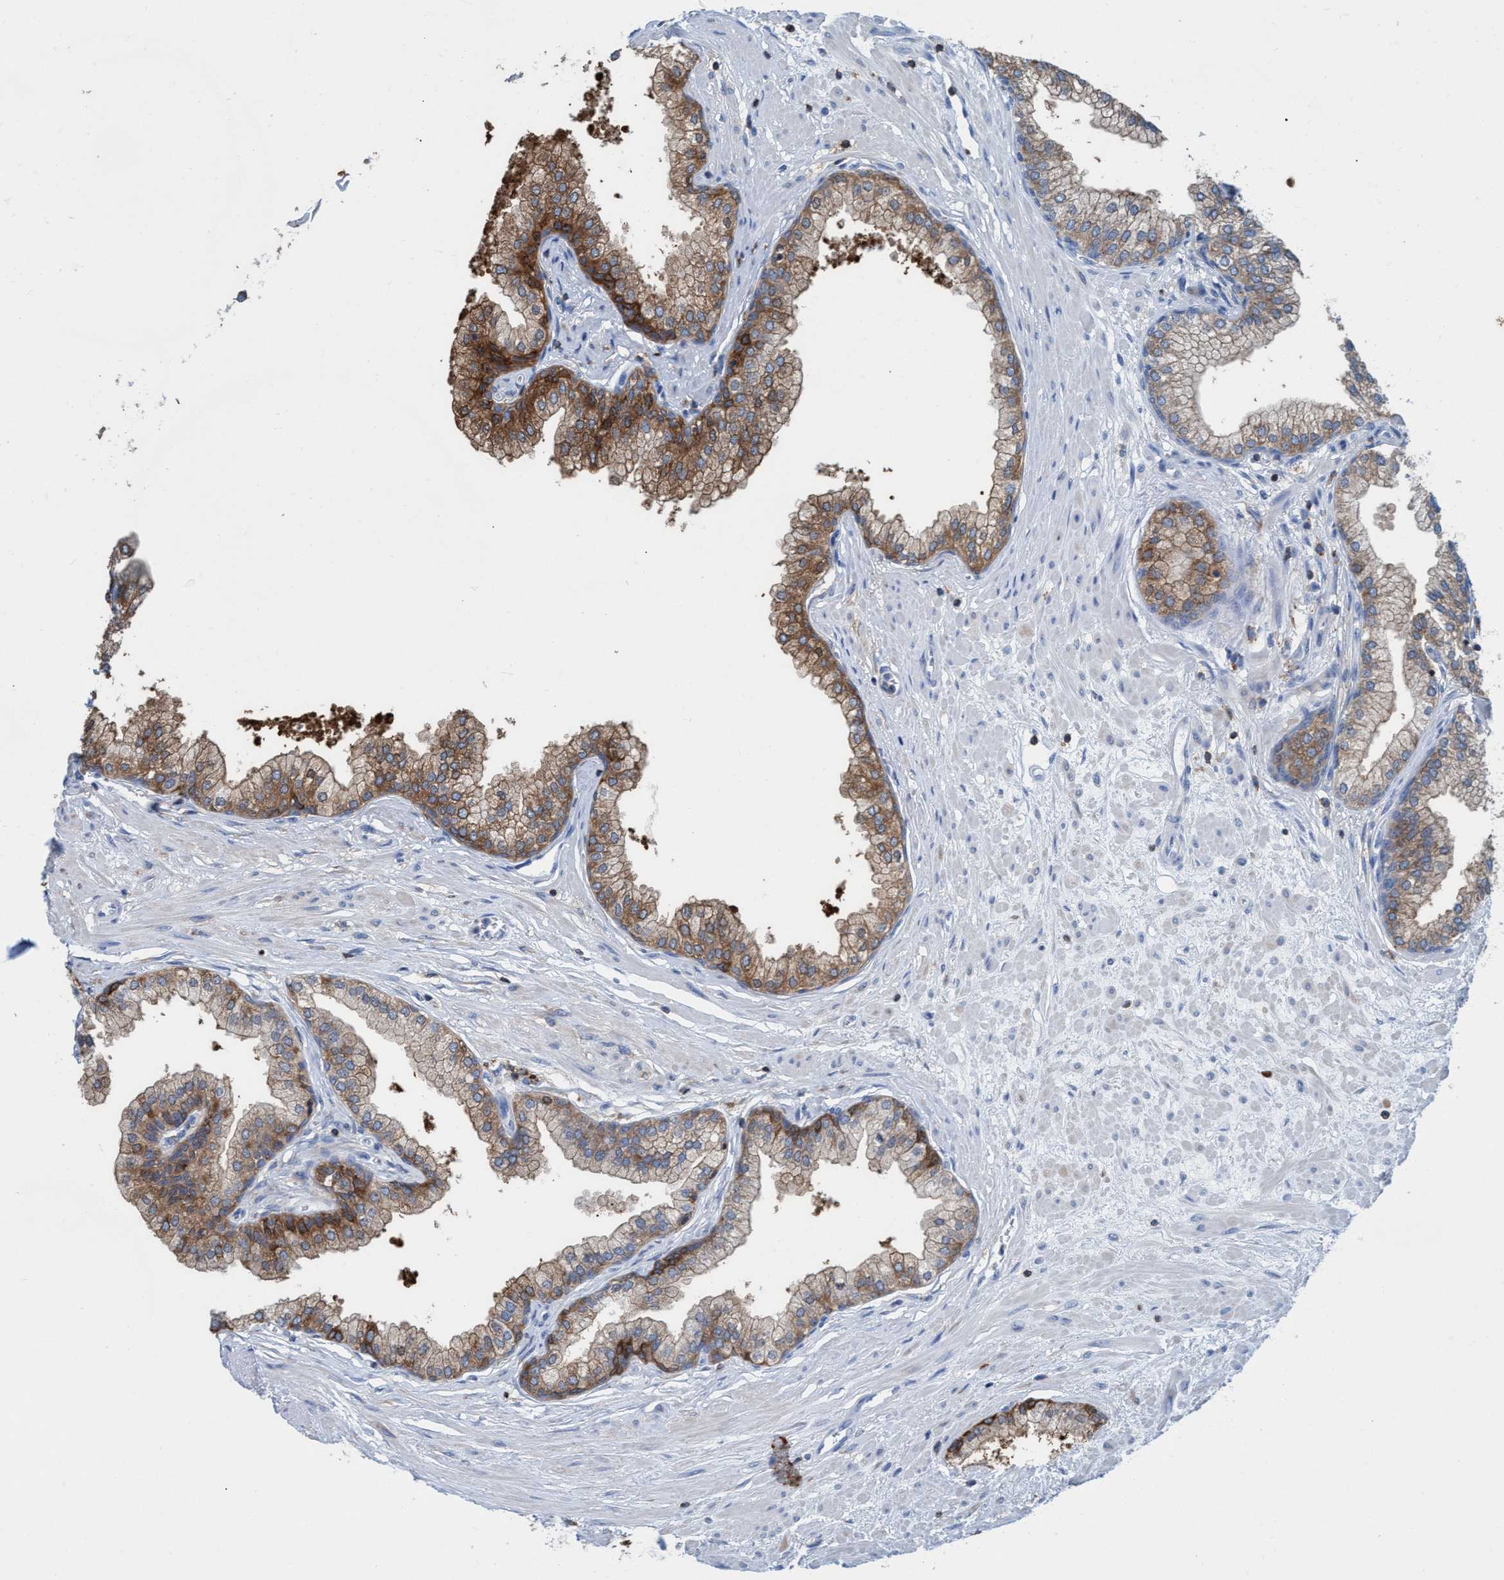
{"staining": {"intensity": "moderate", "quantity": ">75%", "location": "cytoplasmic/membranous"}, "tissue": "prostate", "cell_type": "Glandular cells", "image_type": "normal", "snomed": [{"axis": "morphology", "description": "Normal tissue, NOS"}, {"axis": "morphology", "description": "Urothelial carcinoma, Low grade"}, {"axis": "topography", "description": "Urinary bladder"}, {"axis": "topography", "description": "Prostate"}], "caption": "Protein staining of unremarkable prostate displays moderate cytoplasmic/membranous expression in about >75% of glandular cells. The staining was performed using DAB (3,3'-diaminobenzidine), with brown indicating positive protein expression. Nuclei are stained blue with hematoxylin.", "gene": "EZR", "patient": {"sex": "male", "age": 60}}